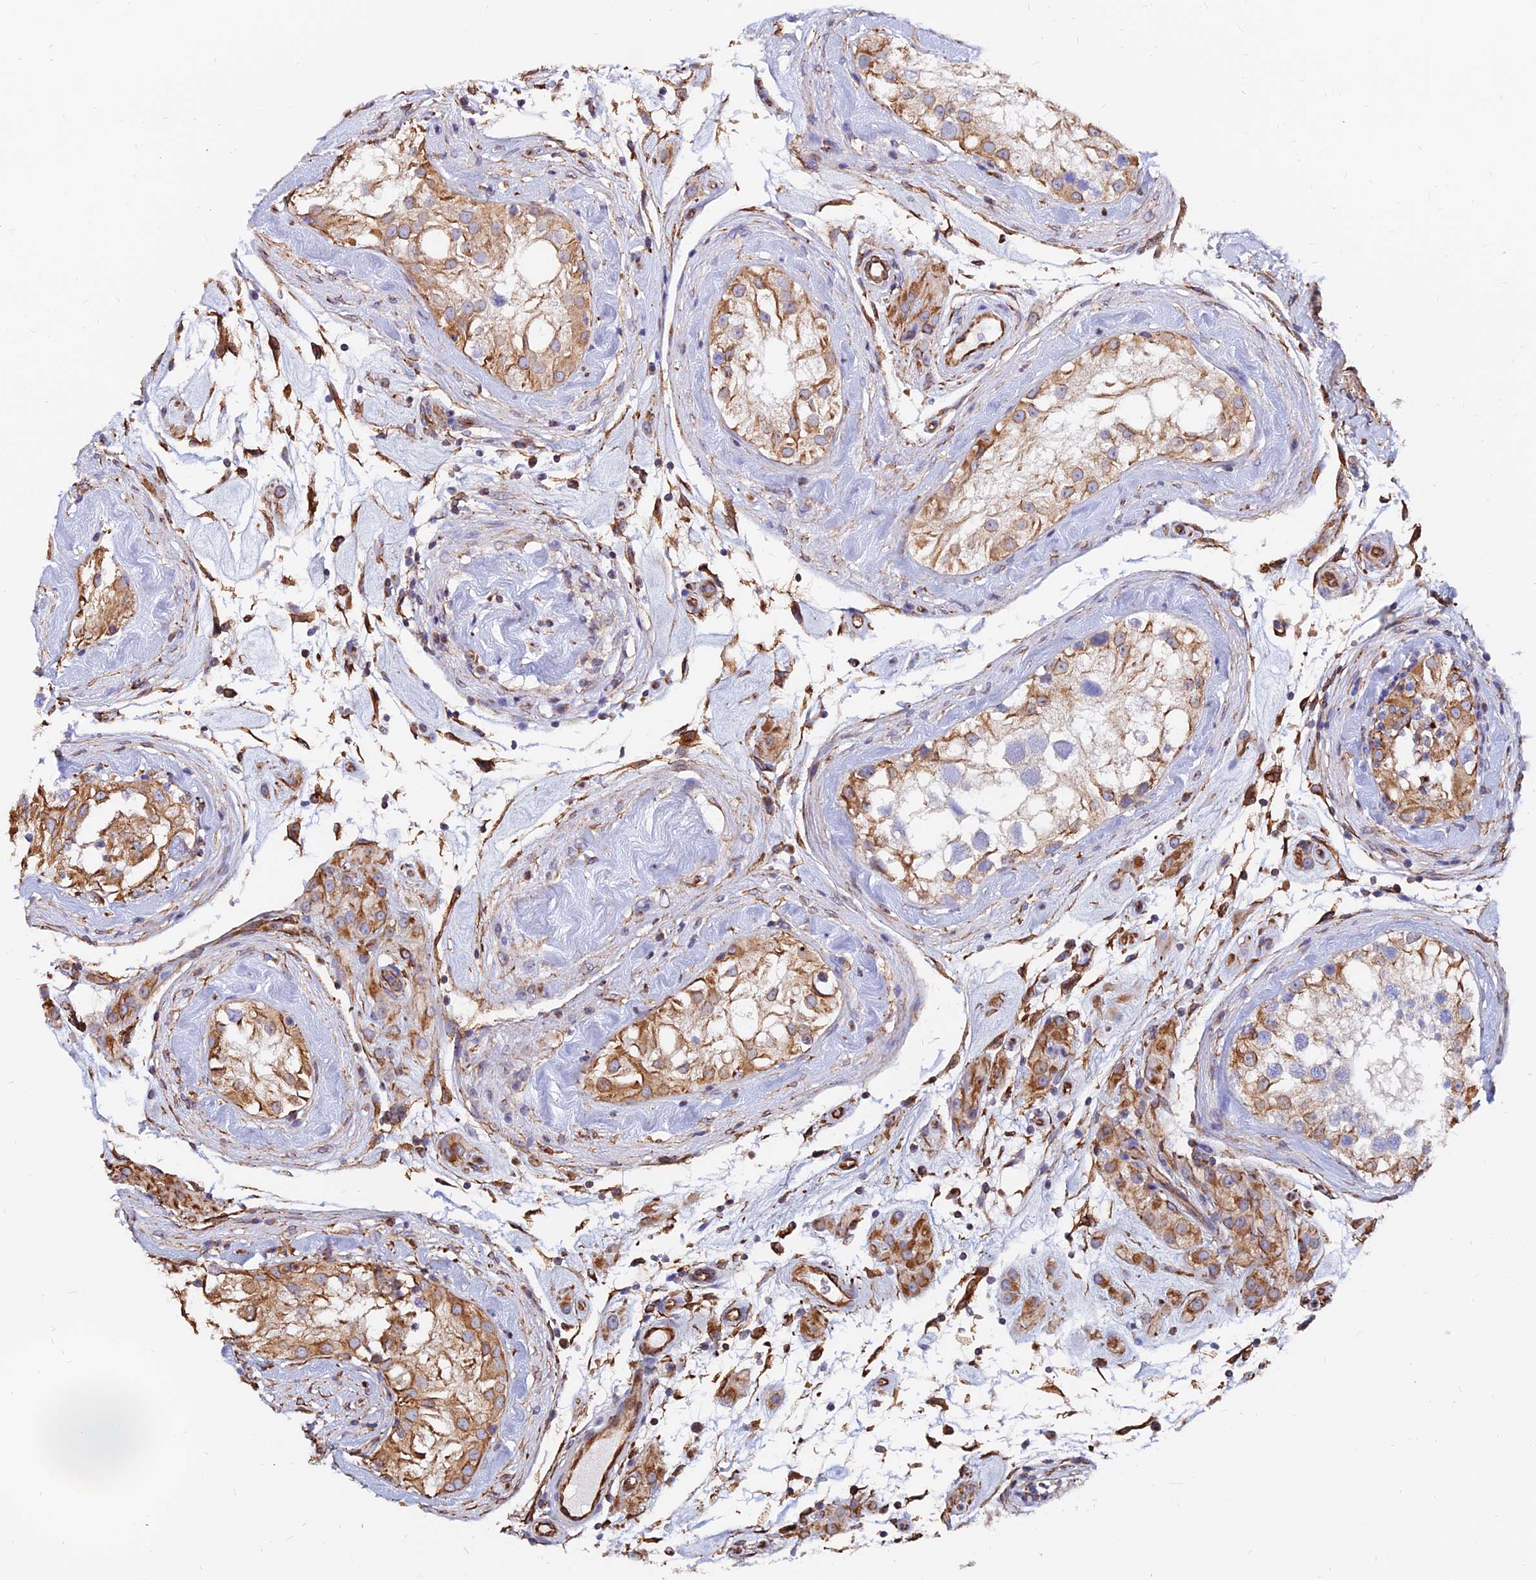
{"staining": {"intensity": "moderate", "quantity": "25%-75%", "location": "cytoplasmic/membranous"}, "tissue": "testis", "cell_type": "Cells in seminiferous ducts", "image_type": "normal", "snomed": [{"axis": "morphology", "description": "Normal tissue, NOS"}, {"axis": "topography", "description": "Testis"}], "caption": "Immunohistochemistry photomicrograph of benign testis: human testis stained using immunohistochemistry shows medium levels of moderate protein expression localized specifically in the cytoplasmic/membranous of cells in seminiferous ducts, appearing as a cytoplasmic/membranous brown color.", "gene": "CDK18", "patient": {"sex": "male", "age": 46}}